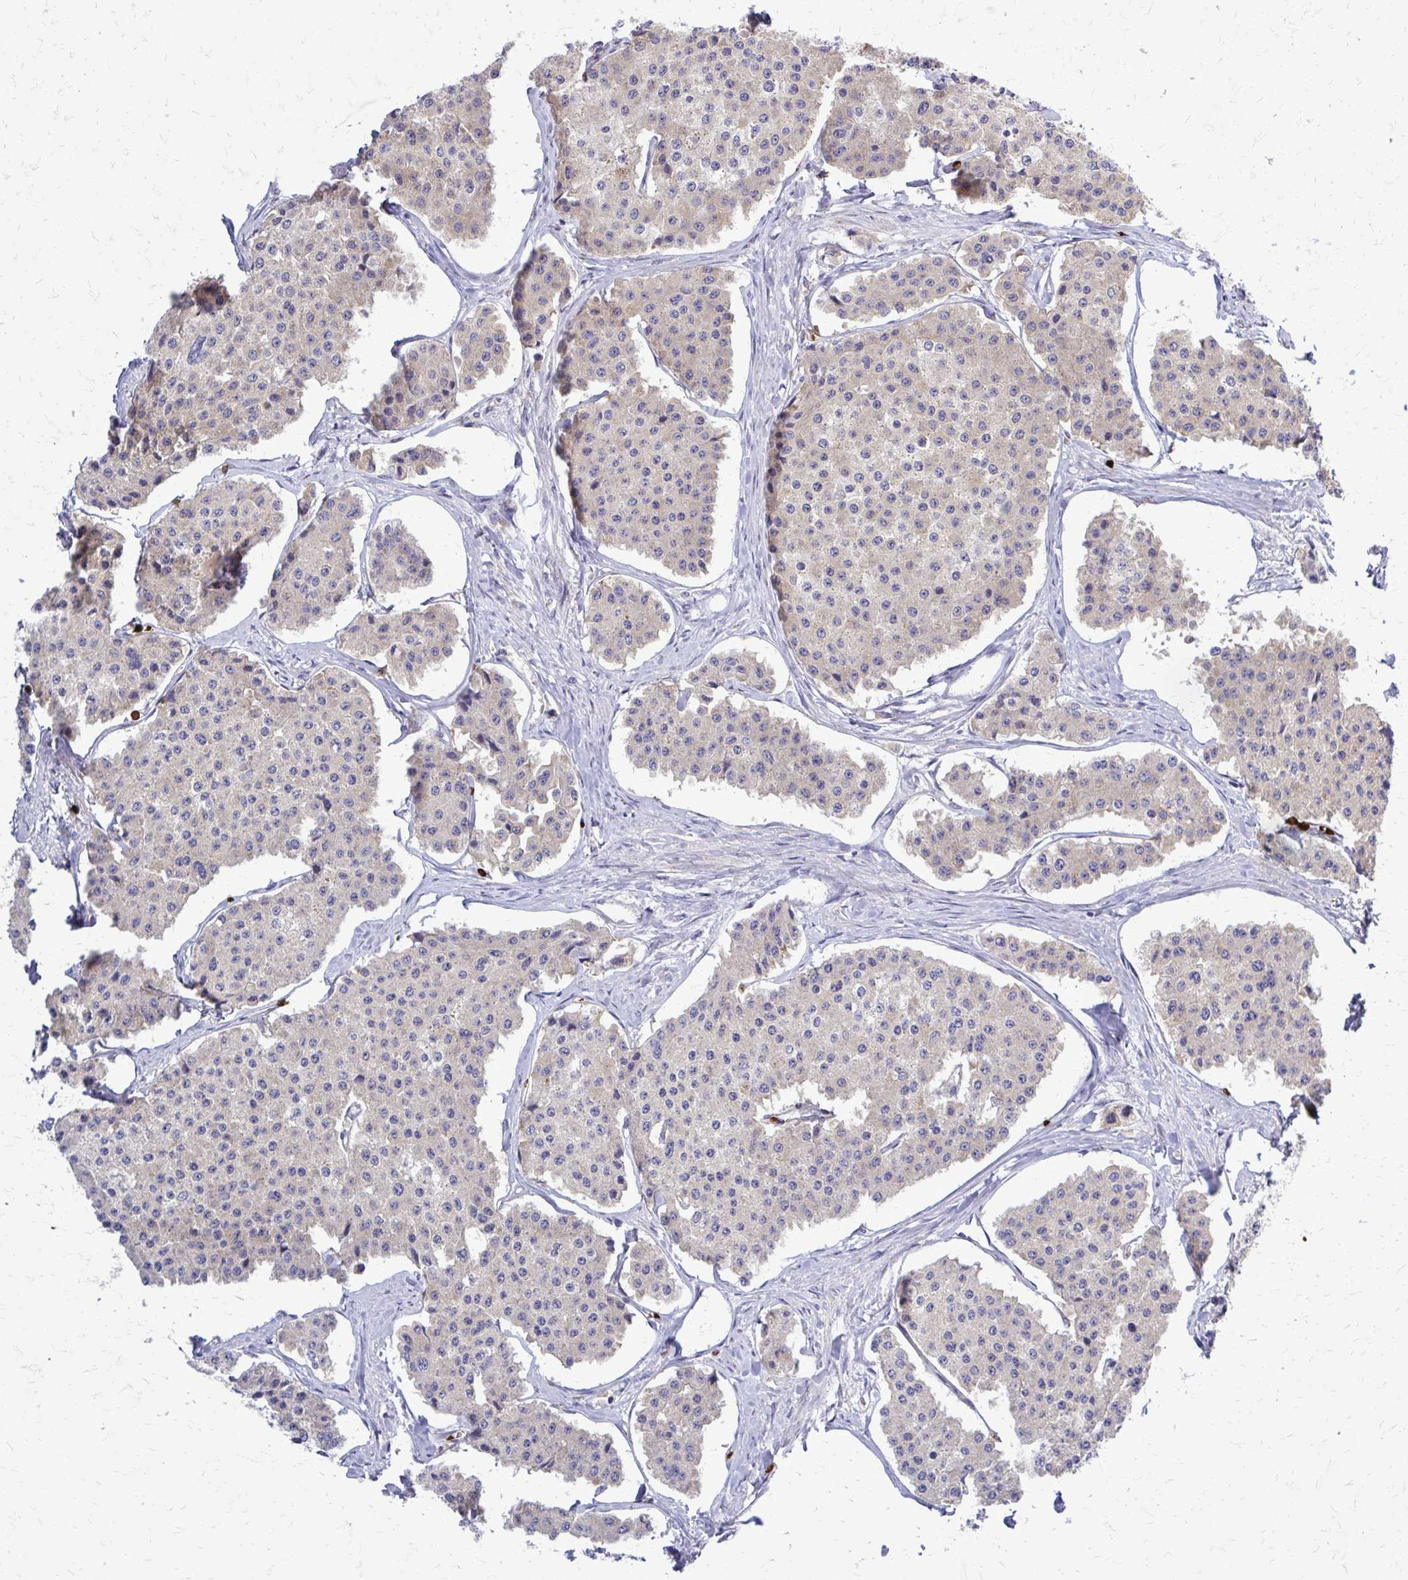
{"staining": {"intensity": "weak", "quantity": "<25%", "location": "cytoplasmic/membranous"}, "tissue": "carcinoid", "cell_type": "Tumor cells", "image_type": "cancer", "snomed": [{"axis": "morphology", "description": "Carcinoid, malignant, NOS"}, {"axis": "topography", "description": "Small intestine"}], "caption": "Tumor cells show no significant protein staining in malignant carcinoid.", "gene": "PDK4", "patient": {"sex": "female", "age": 65}}